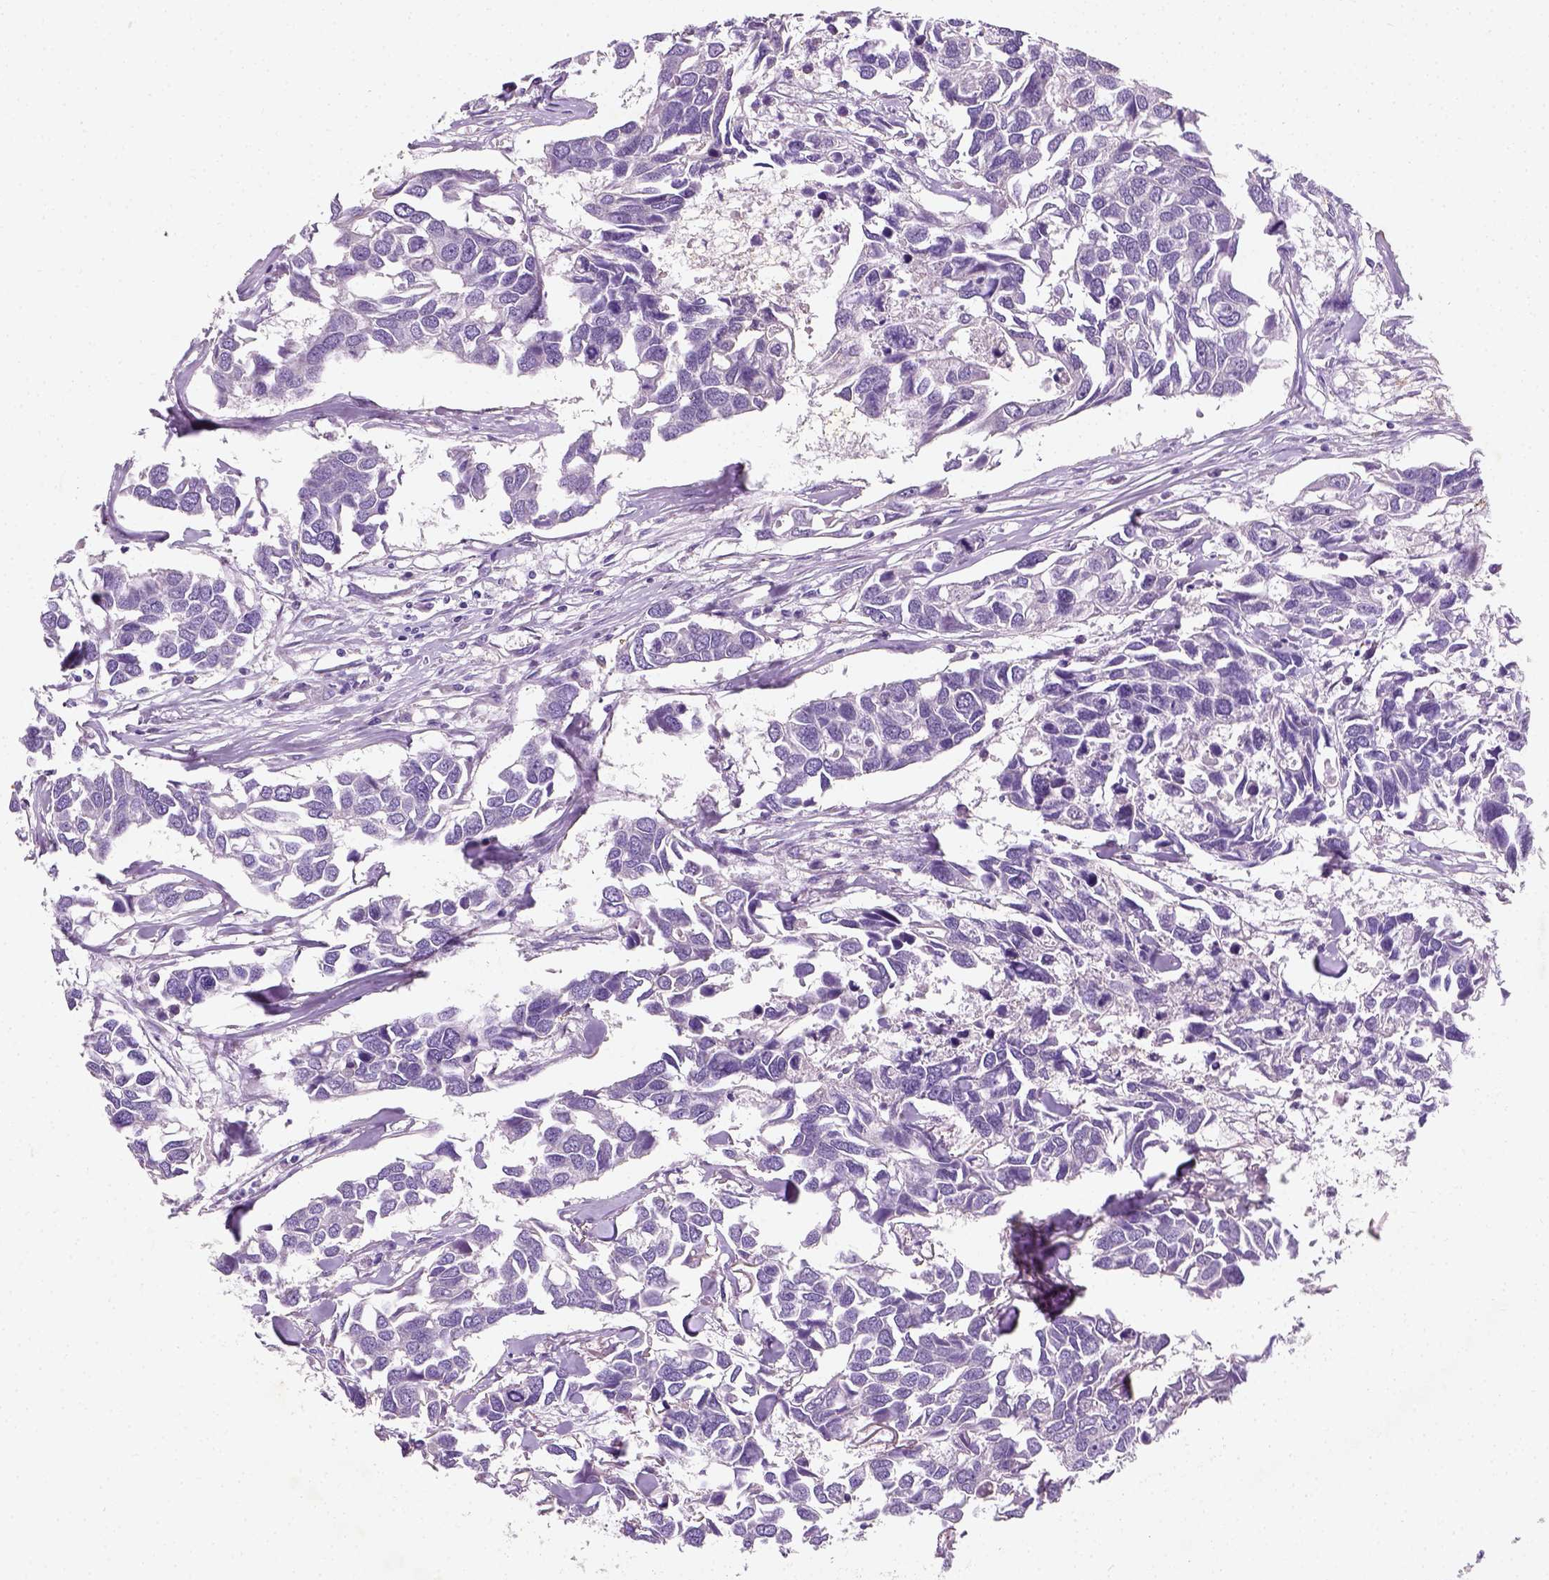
{"staining": {"intensity": "negative", "quantity": "none", "location": "none"}, "tissue": "breast cancer", "cell_type": "Tumor cells", "image_type": "cancer", "snomed": [{"axis": "morphology", "description": "Duct carcinoma"}, {"axis": "topography", "description": "Breast"}], "caption": "Protein analysis of breast cancer demonstrates no significant expression in tumor cells. (Stains: DAB (3,3'-diaminobenzidine) immunohistochemistry with hematoxylin counter stain, Microscopy: brightfield microscopy at high magnification).", "gene": "CHODL", "patient": {"sex": "female", "age": 83}}